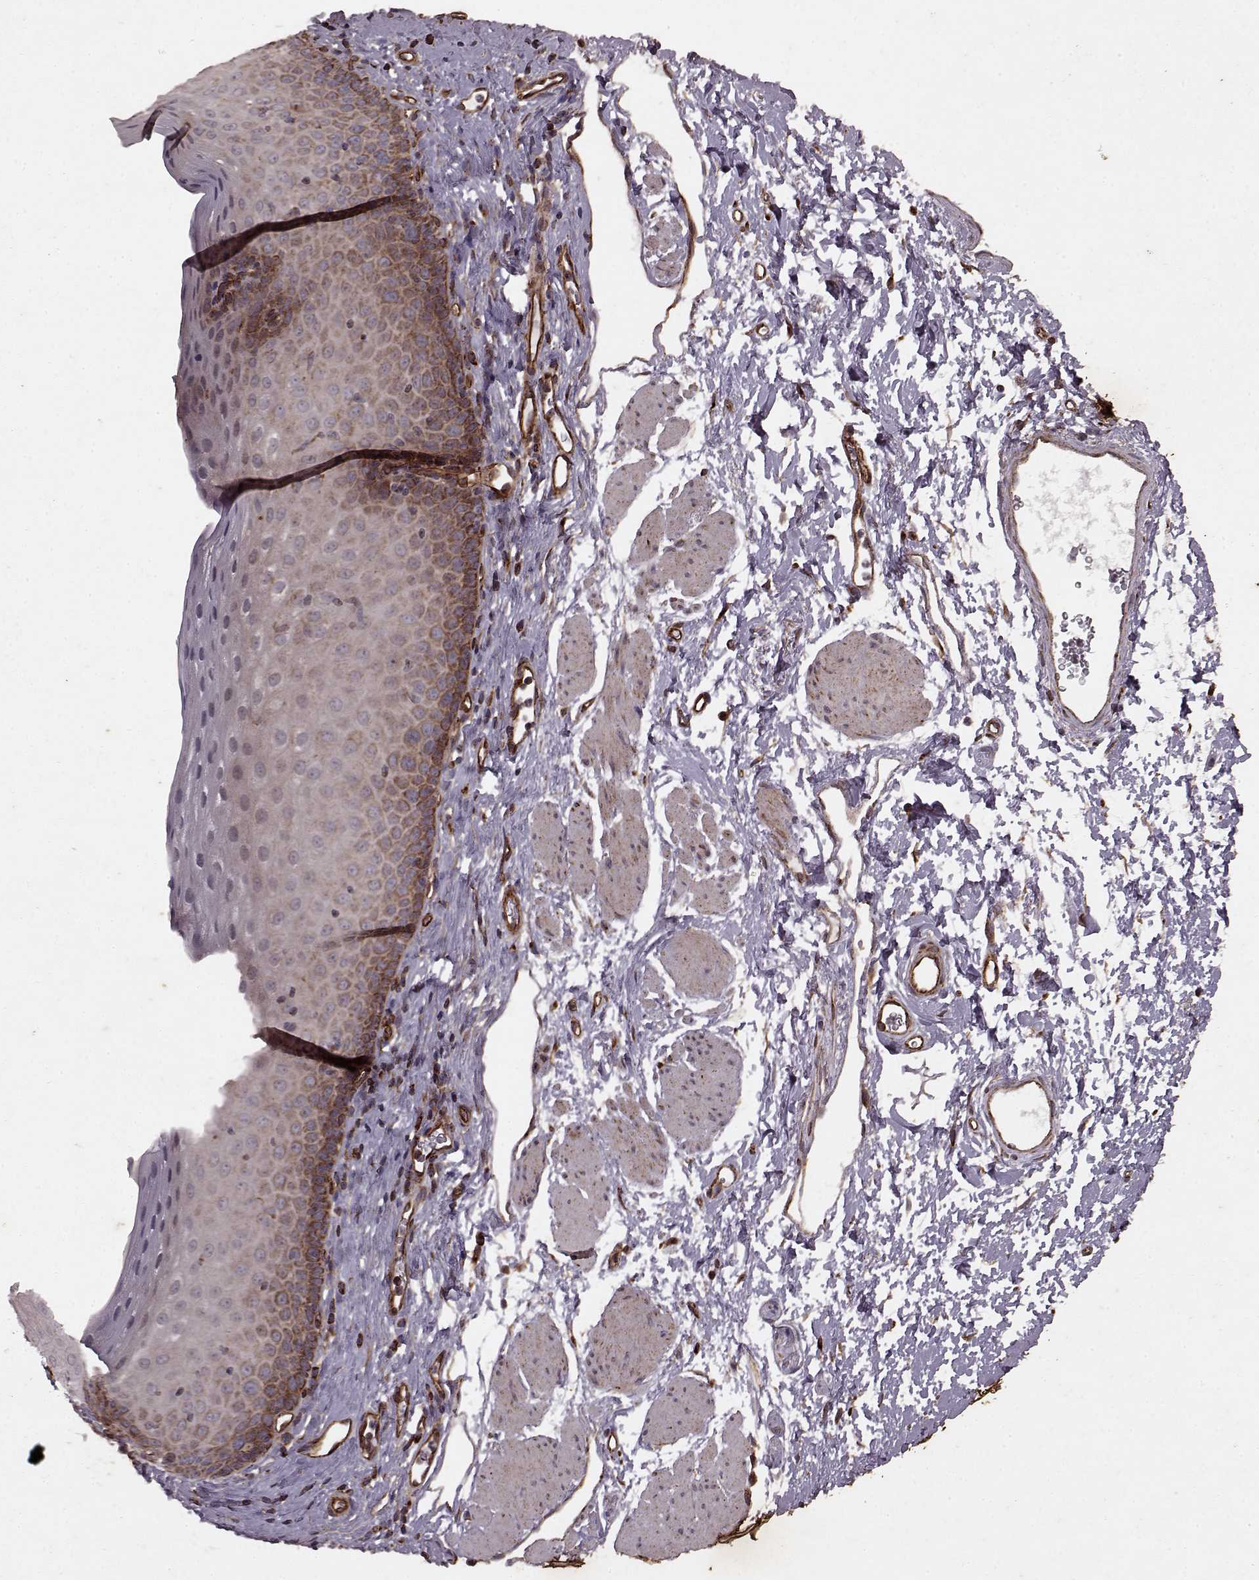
{"staining": {"intensity": "strong", "quantity": "<25%", "location": "cytoplasmic/membranous"}, "tissue": "esophagus", "cell_type": "Squamous epithelial cells", "image_type": "normal", "snomed": [{"axis": "morphology", "description": "Normal tissue, NOS"}, {"axis": "topography", "description": "Esophagus"}], "caption": "Esophagus stained for a protein (brown) demonstrates strong cytoplasmic/membranous positive staining in approximately <25% of squamous epithelial cells.", "gene": "ENSG00000285130", "patient": {"sex": "female", "age": 64}}